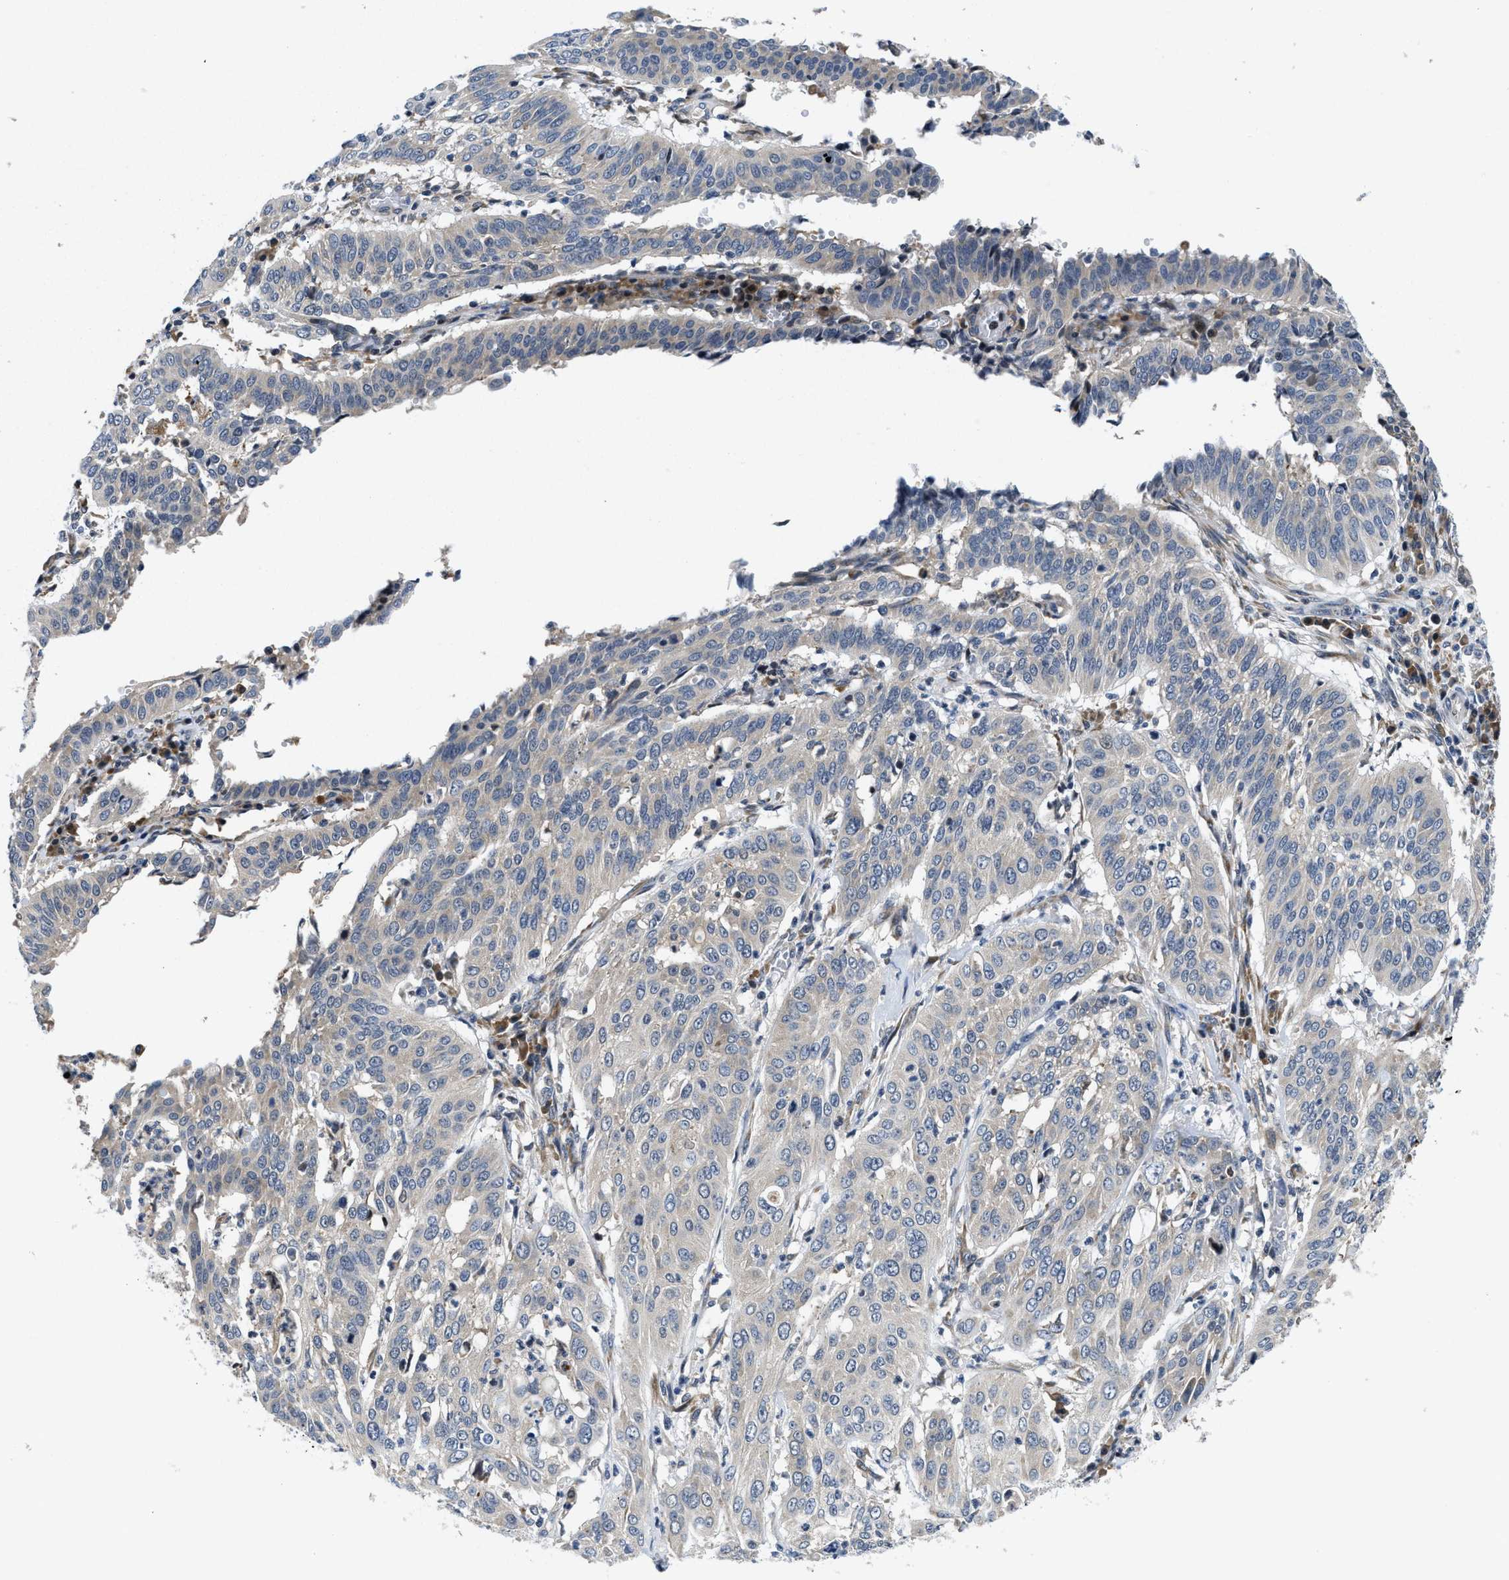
{"staining": {"intensity": "weak", "quantity": "<25%", "location": "cytoplasmic/membranous"}, "tissue": "cervical cancer", "cell_type": "Tumor cells", "image_type": "cancer", "snomed": [{"axis": "morphology", "description": "Normal tissue, NOS"}, {"axis": "morphology", "description": "Squamous cell carcinoma, NOS"}, {"axis": "topography", "description": "Cervix"}], "caption": "A micrograph of human cervical cancer is negative for staining in tumor cells. (DAB (3,3'-diaminobenzidine) IHC with hematoxylin counter stain).", "gene": "IKBKE", "patient": {"sex": "female", "age": 39}}